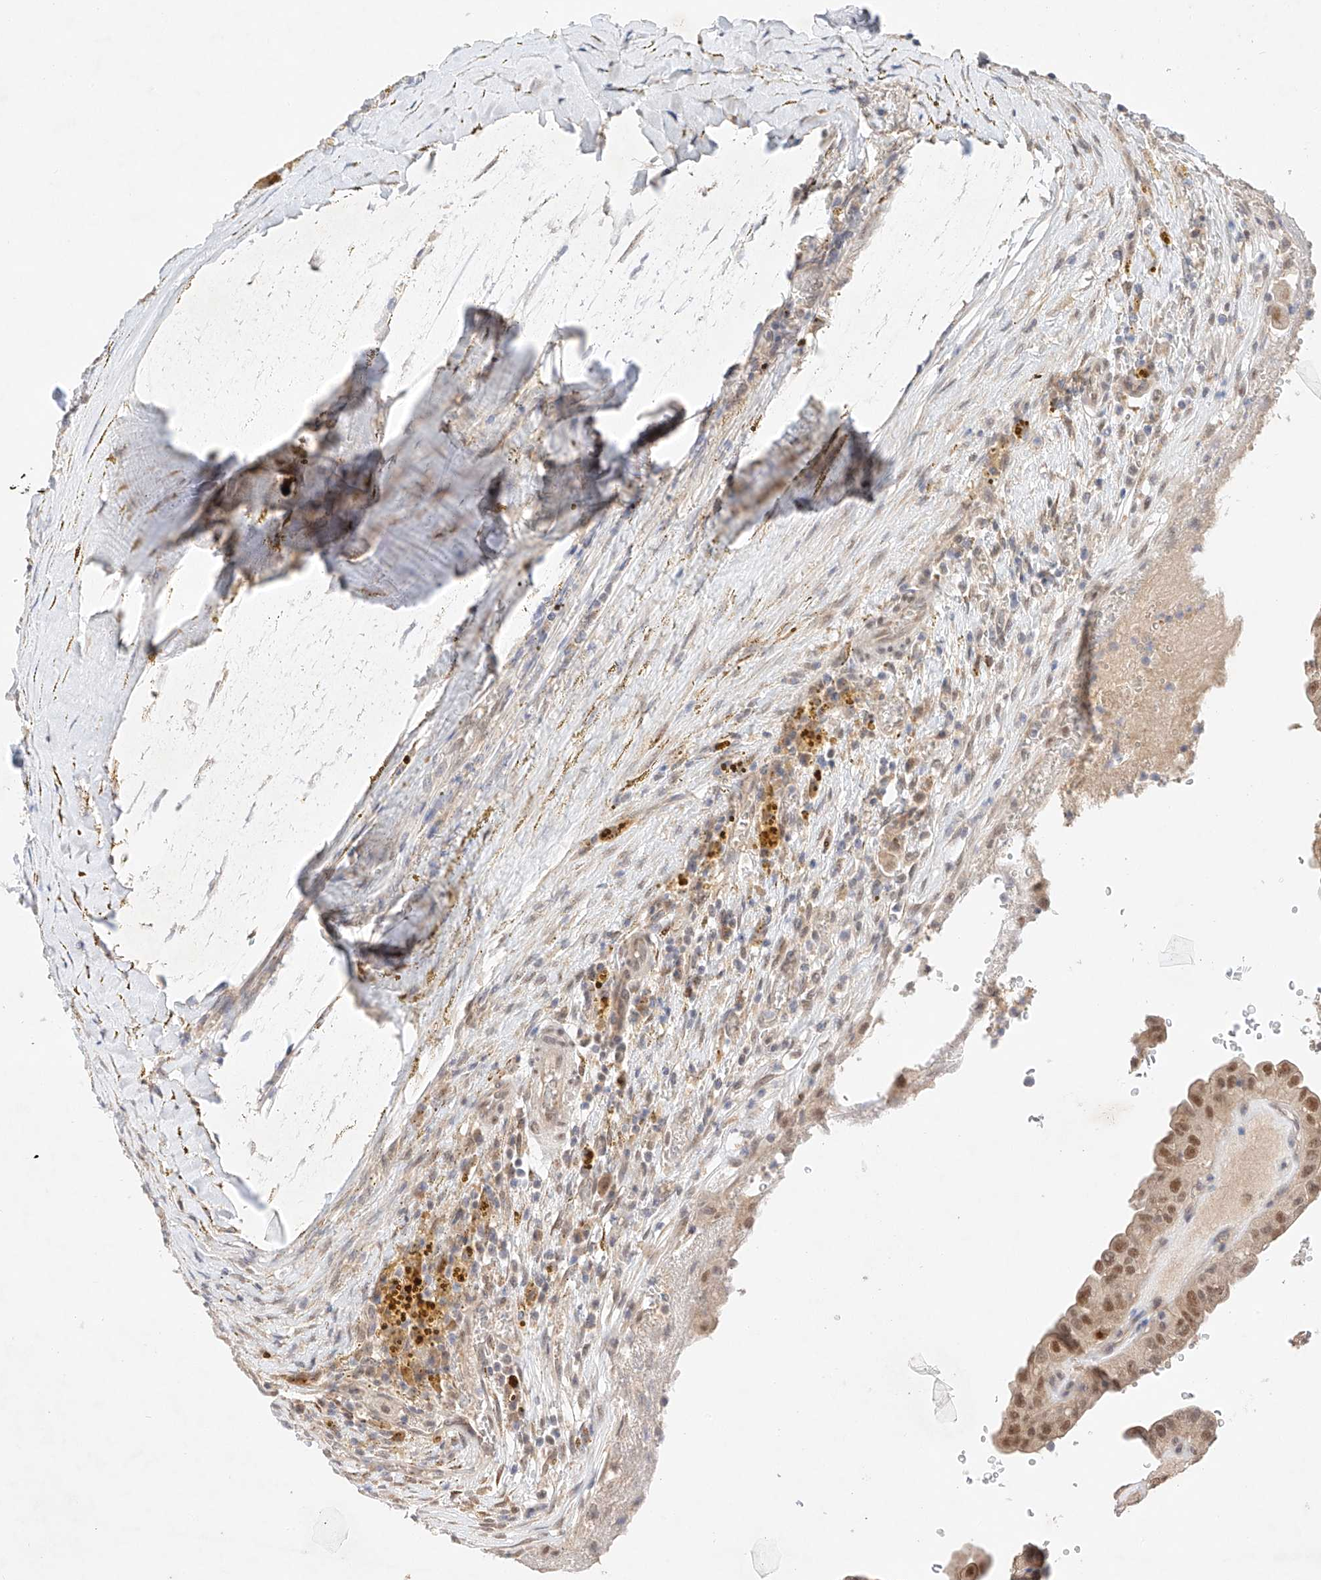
{"staining": {"intensity": "moderate", "quantity": ">75%", "location": "nuclear"}, "tissue": "thyroid cancer", "cell_type": "Tumor cells", "image_type": "cancer", "snomed": [{"axis": "morphology", "description": "Papillary adenocarcinoma, NOS"}, {"axis": "topography", "description": "Thyroid gland"}], "caption": "Immunohistochemical staining of human thyroid papillary adenocarcinoma exhibits moderate nuclear protein expression in approximately >75% of tumor cells.", "gene": "IL22RA2", "patient": {"sex": "male", "age": 77}}